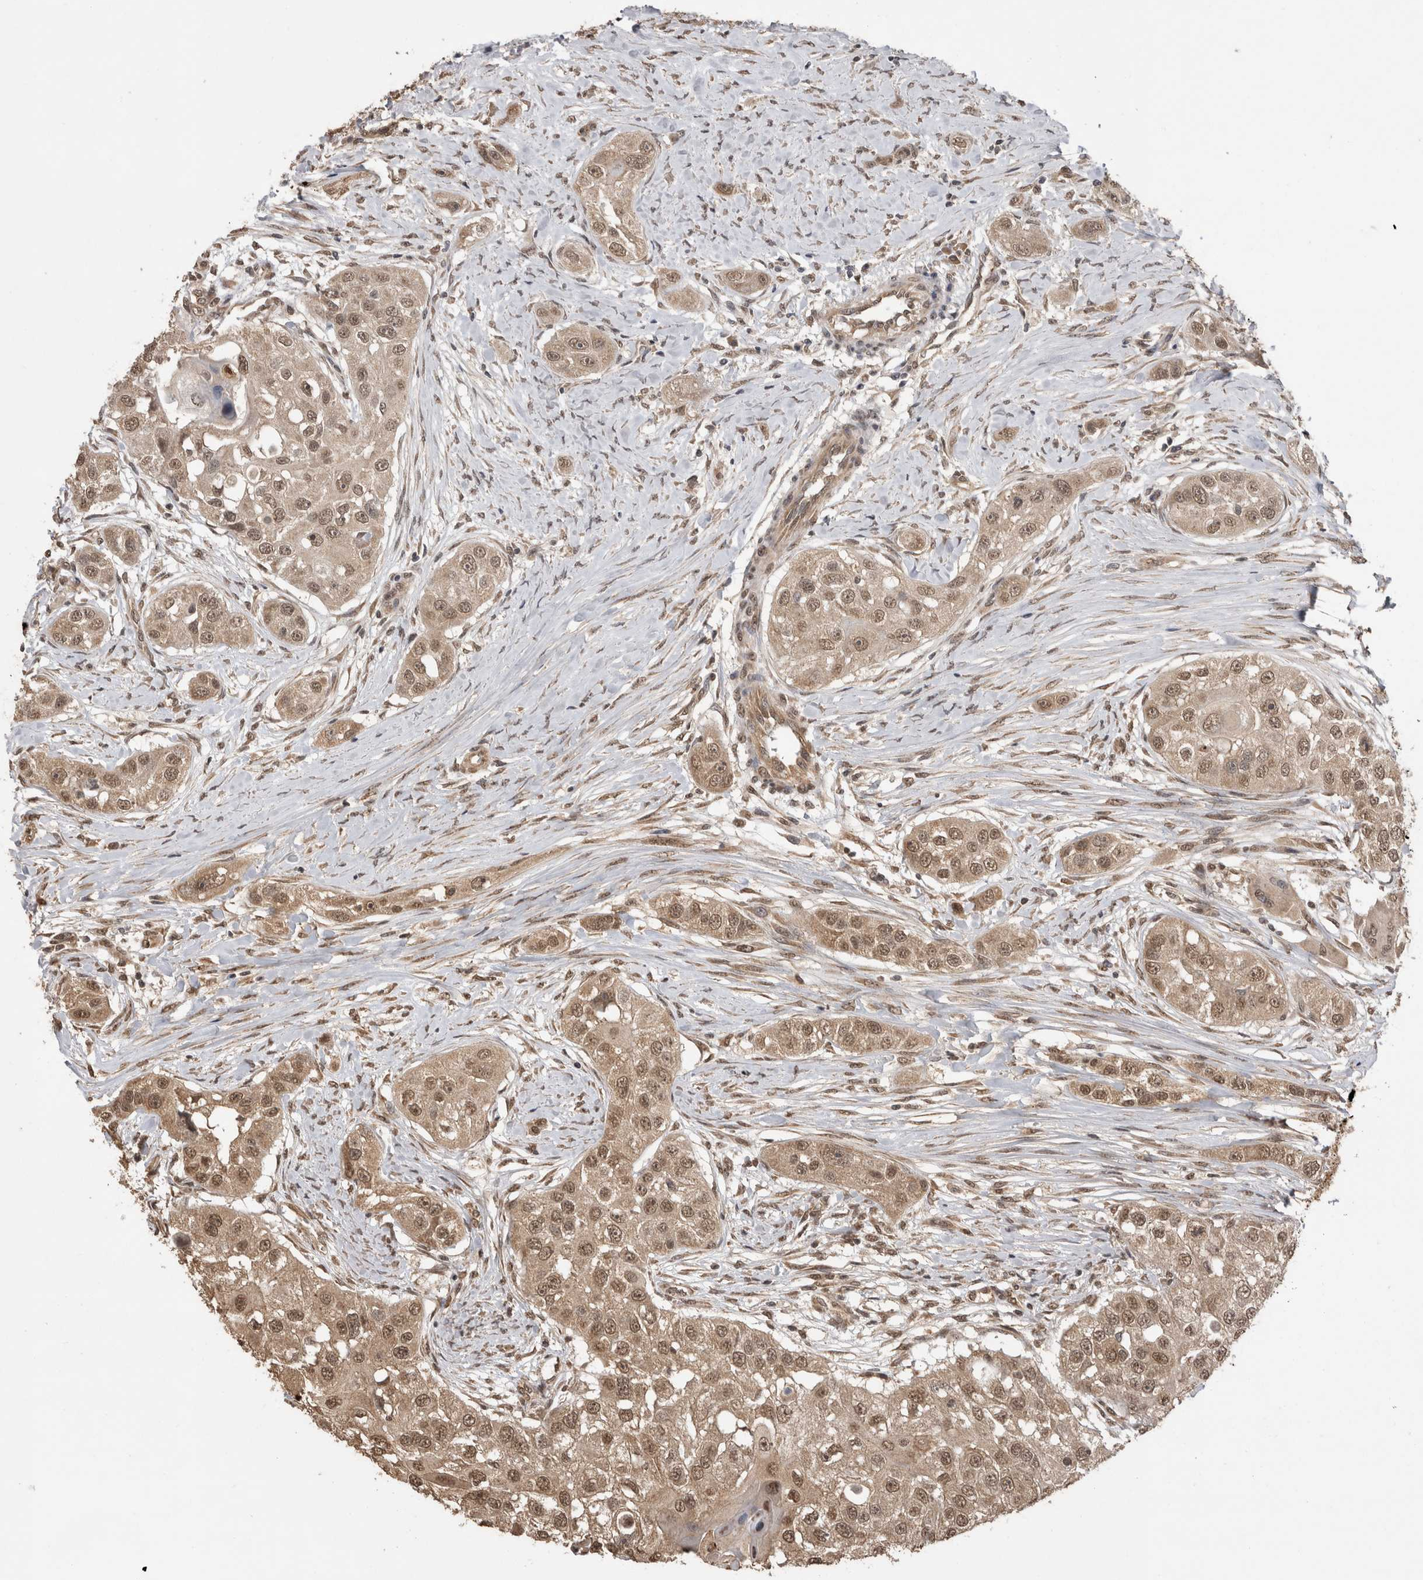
{"staining": {"intensity": "moderate", "quantity": ">75%", "location": "nuclear"}, "tissue": "head and neck cancer", "cell_type": "Tumor cells", "image_type": "cancer", "snomed": [{"axis": "morphology", "description": "Normal tissue, NOS"}, {"axis": "morphology", "description": "Squamous cell carcinoma, NOS"}, {"axis": "topography", "description": "Skeletal muscle"}, {"axis": "topography", "description": "Head-Neck"}], "caption": "Immunohistochemical staining of human head and neck squamous cell carcinoma displays medium levels of moderate nuclear protein positivity in approximately >75% of tumor cells.", "gene": "PAK4", "patient": {"sex": "male", "age": 51}}